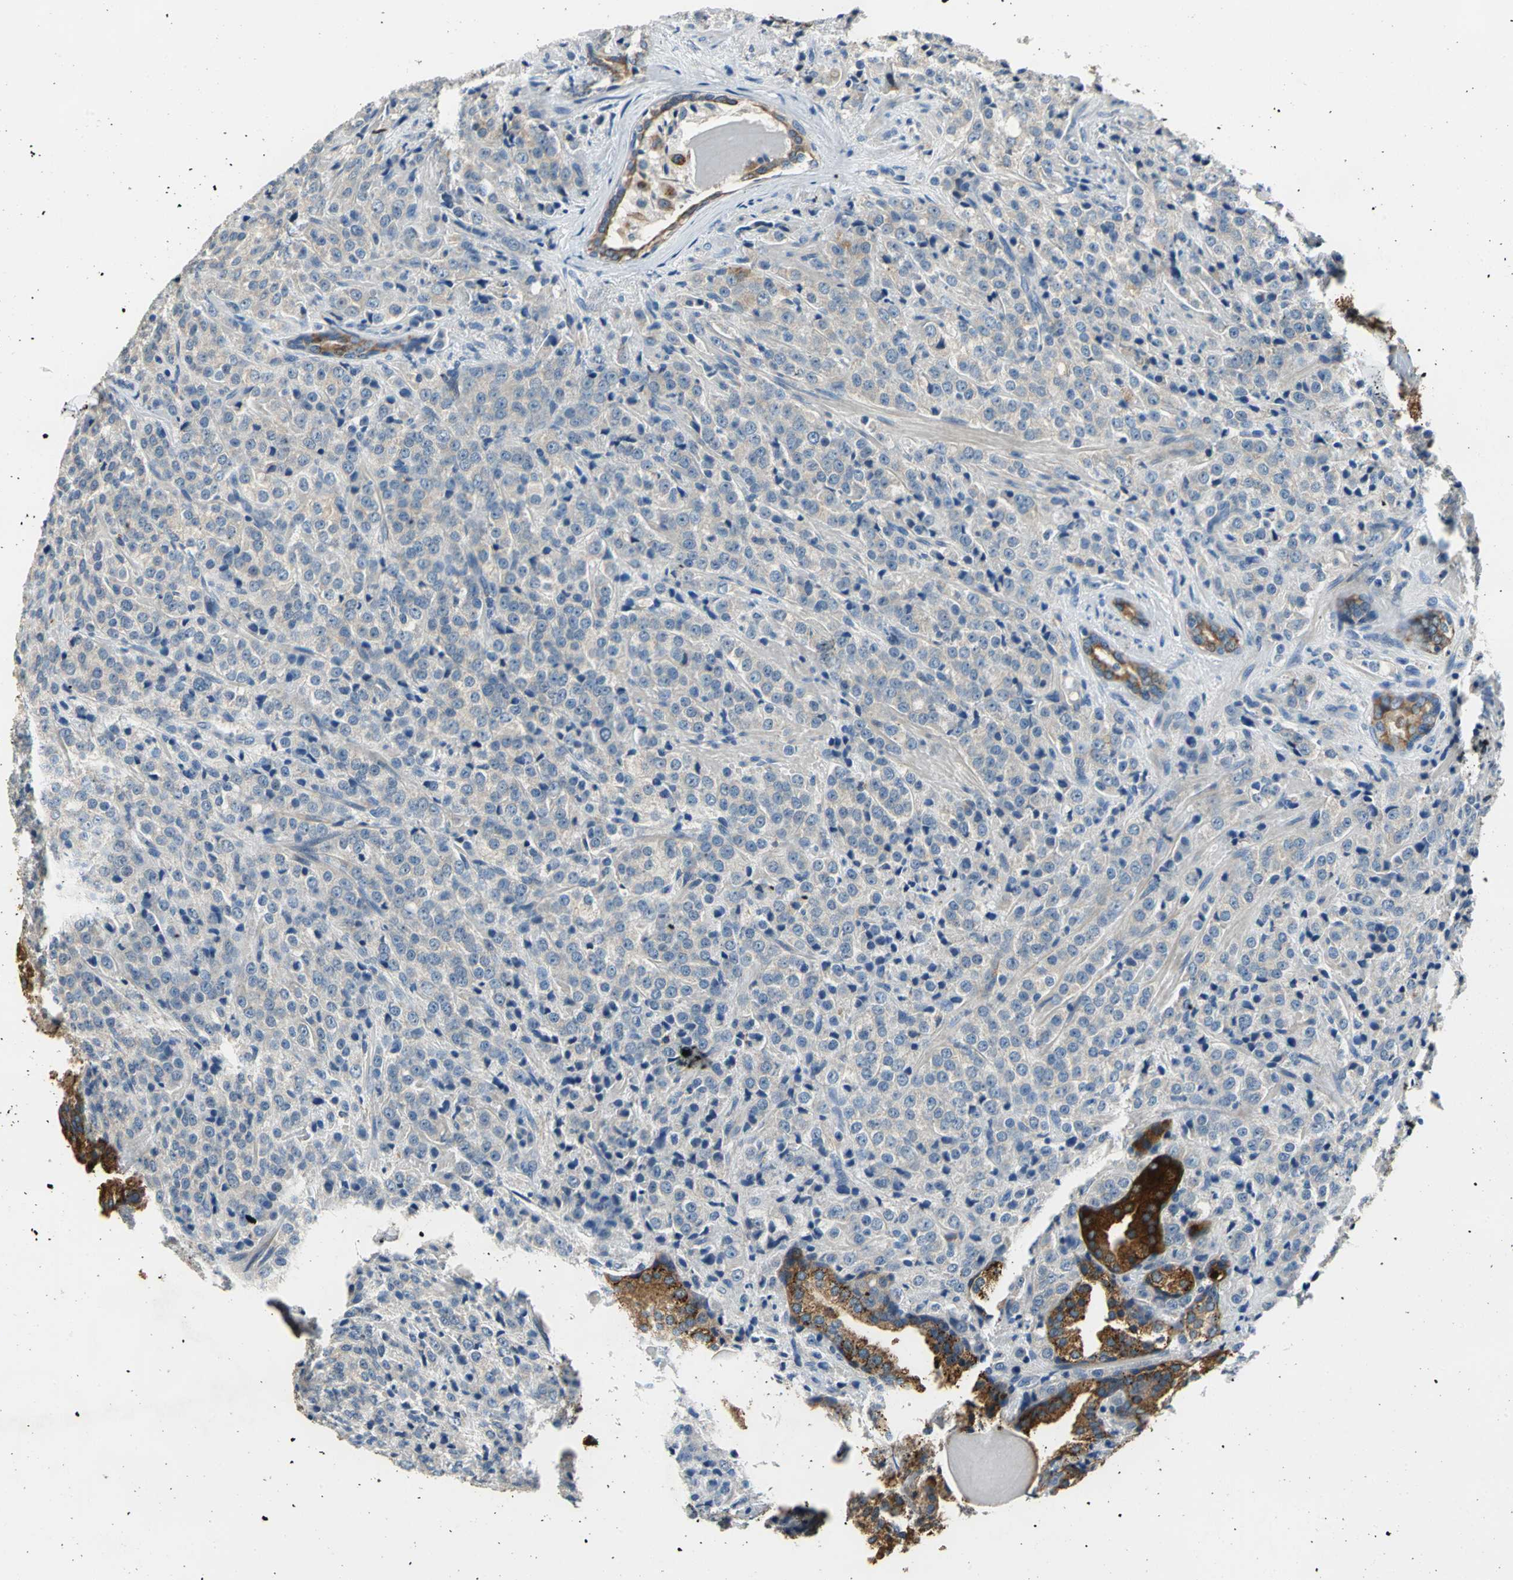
{"staining": {"intensity": "weak", "quantity": ">75%", "location": "cytoplasmic/membranous"}, "tissue": "prostate cancer", "cell_type": "Tumor cells", "image_type": "cancer", "snomed": [{"axis": "morphology", "description": "Adenocarcinoma, Medium grade"}, {"axis": "topography", "description": "Prostate"}], "caption": "The micrograph demonstrates staining of prostate medium-grade adenocarcinoma, revealing weak cytoplasmic/membranous protein staining (brown color) within tumor cells.", "gene": "RASD2", "patient": {"sex": "male", "age": 70}}